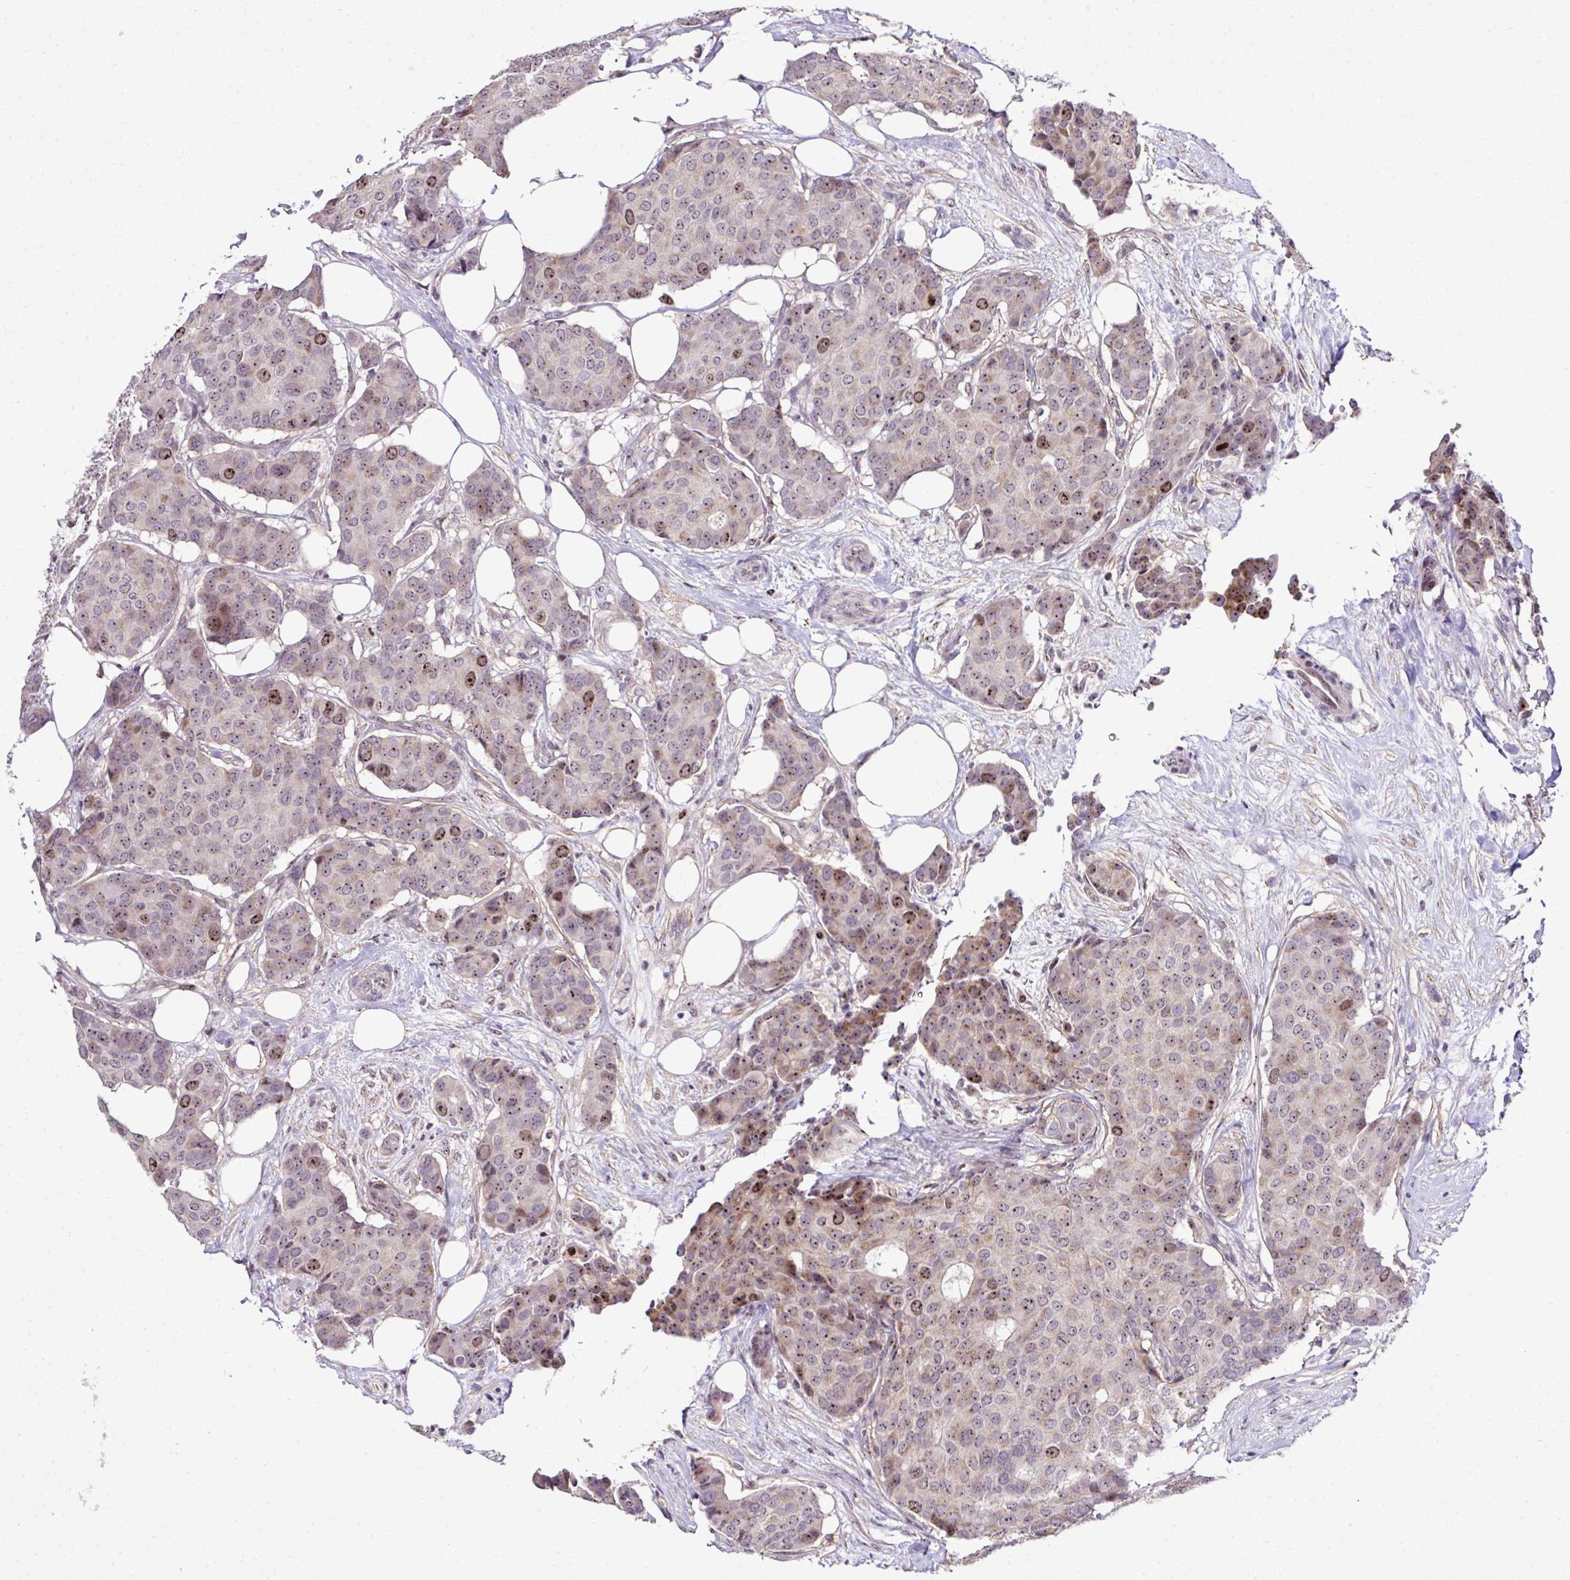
{"staining": {"intensity": "moderate", "quantity": ">75%", "location": "cytoplasmic/membranous,nuclear"}, "tissue": "breast cancer", "cell_type": "Tumor cells", "image_type": "cancer", "snomed": [{"axis": "morphology", "description": "Duct carcinoma"}, {"axis": "topography", "description": "Breast"}], "caption": "A photomicrograph showing moderate cytoplasmic/membranous and nuclear expression in about >75% of tumor cells in breast intraductal carcinoma, as visualized by brown immunohistochemical staining.", "gene": "CEP72", "patient": {"sex": "female", "age": 75}}